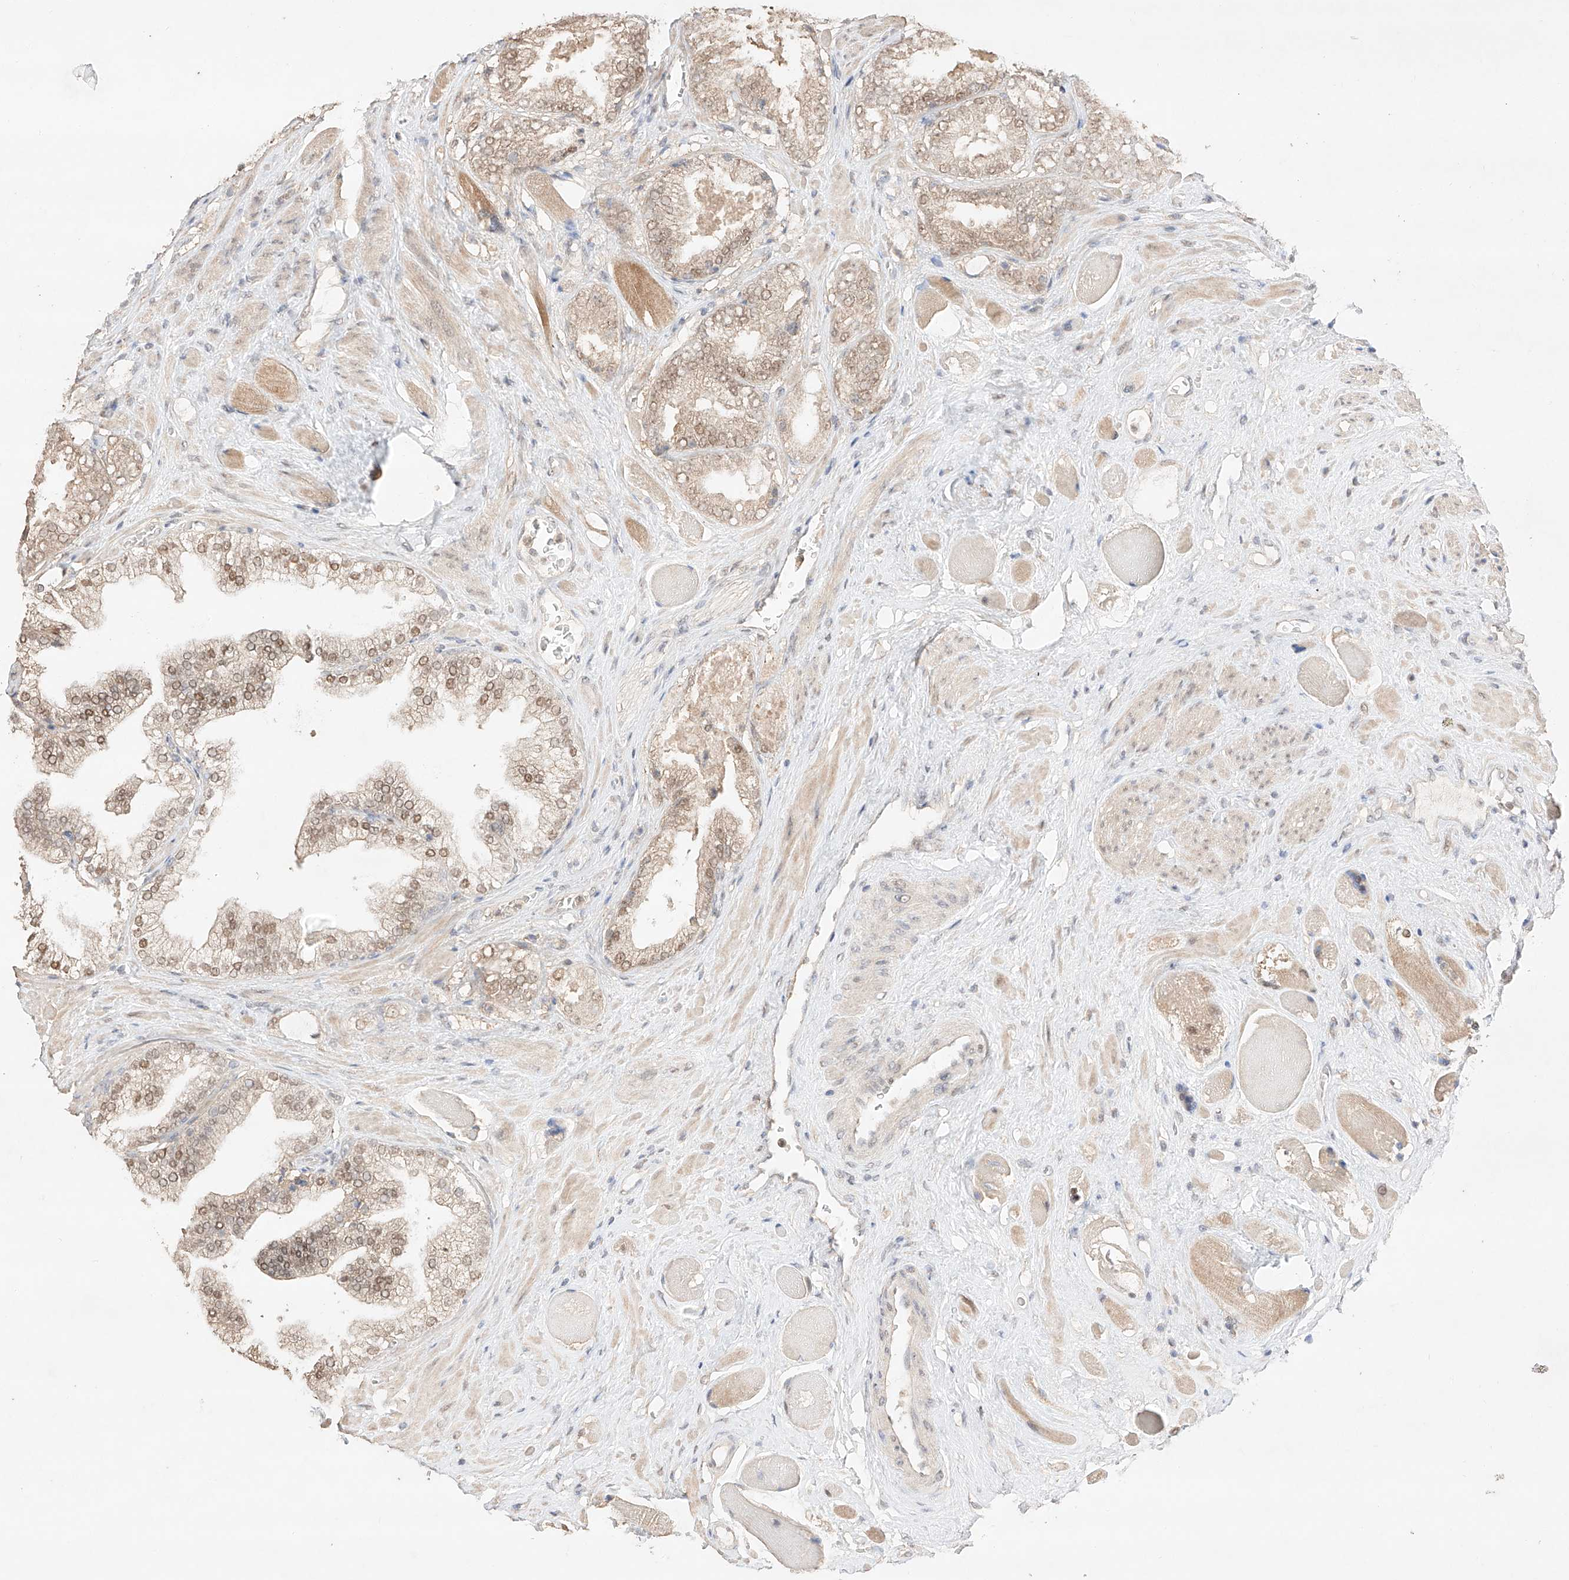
{"staining": {"intensity": "weak", "quantity": ">75%", "location": "cytoplasmic/membranous,nuclear"}, "tissue": "prostate cancer", "cell_type": "Tumor cells", "image_type": "cancer", "snomed": [{"axis": "morphology", "description": "Adenocarcinoma, High grade"}, {"axis": "topography", "description": "Prostate"}], "caption": "High-power microscopy captured an IHC photomicrograph of prostate cancer, revealing weak cytoplasmic/membranous and nuclear positivity in about >75% of tumor cells.", "gene": "APIP", "patient": {"sex": "male", "age": 58}}